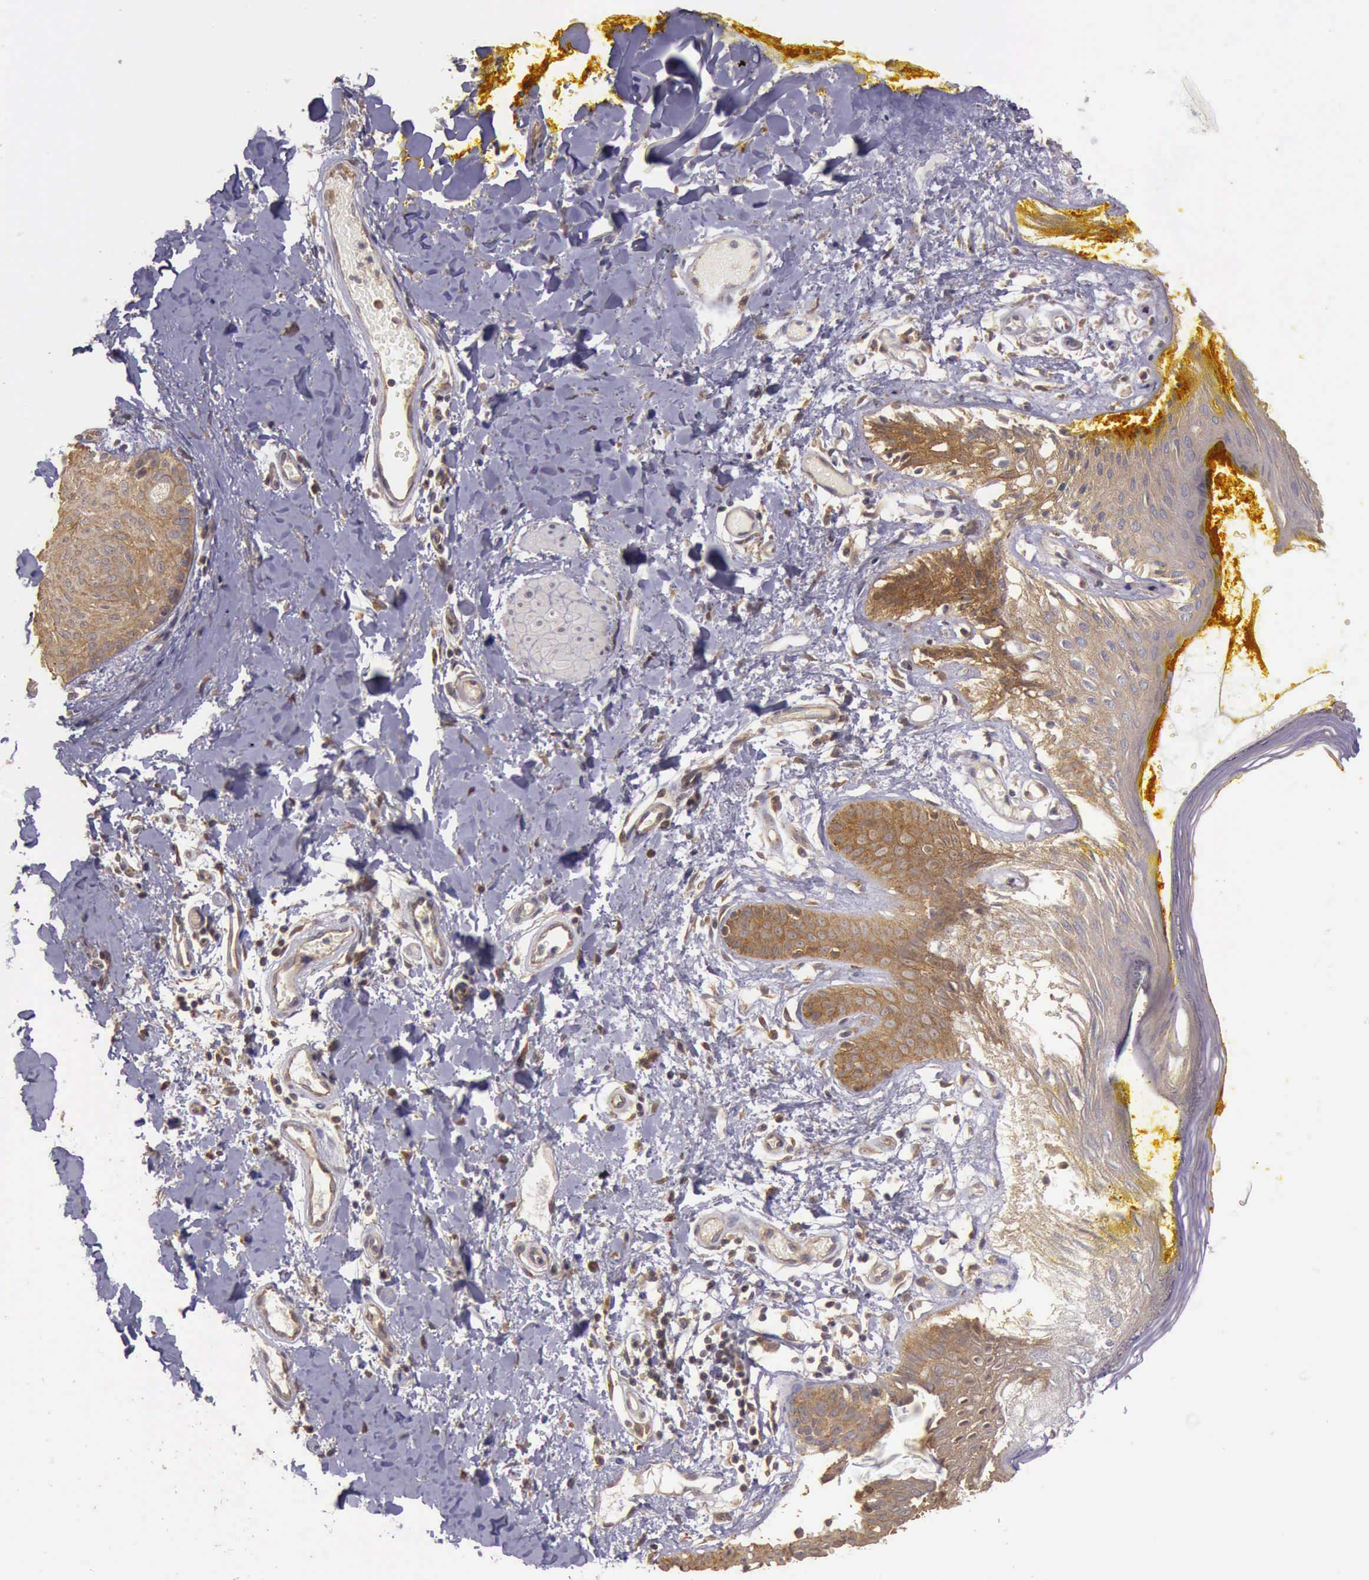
{"staining": {"intensity": "strong", "quantity": ">75%", "location": "cytoplasmic/membranous"}, "tissue": "skin", "cell_type": "Epidermal cells", "image_type": "normal", "snomed": [{"axis": "morphology", "description": "Normal tissue, NOS"}, {"axis": "topography", "description": "Skin"}, {"axis": "topography", "description": "Anal"}], "caption": "Immunohistochemistry (IHC) image of unremarkable skin stained for a protein (brown), which displays high levels of strong cytoplasmic/membranous staining in approximately >75% of epidermal cells.", "gene": "EIF5", "patient": {"sex": "male", "age": 61}}